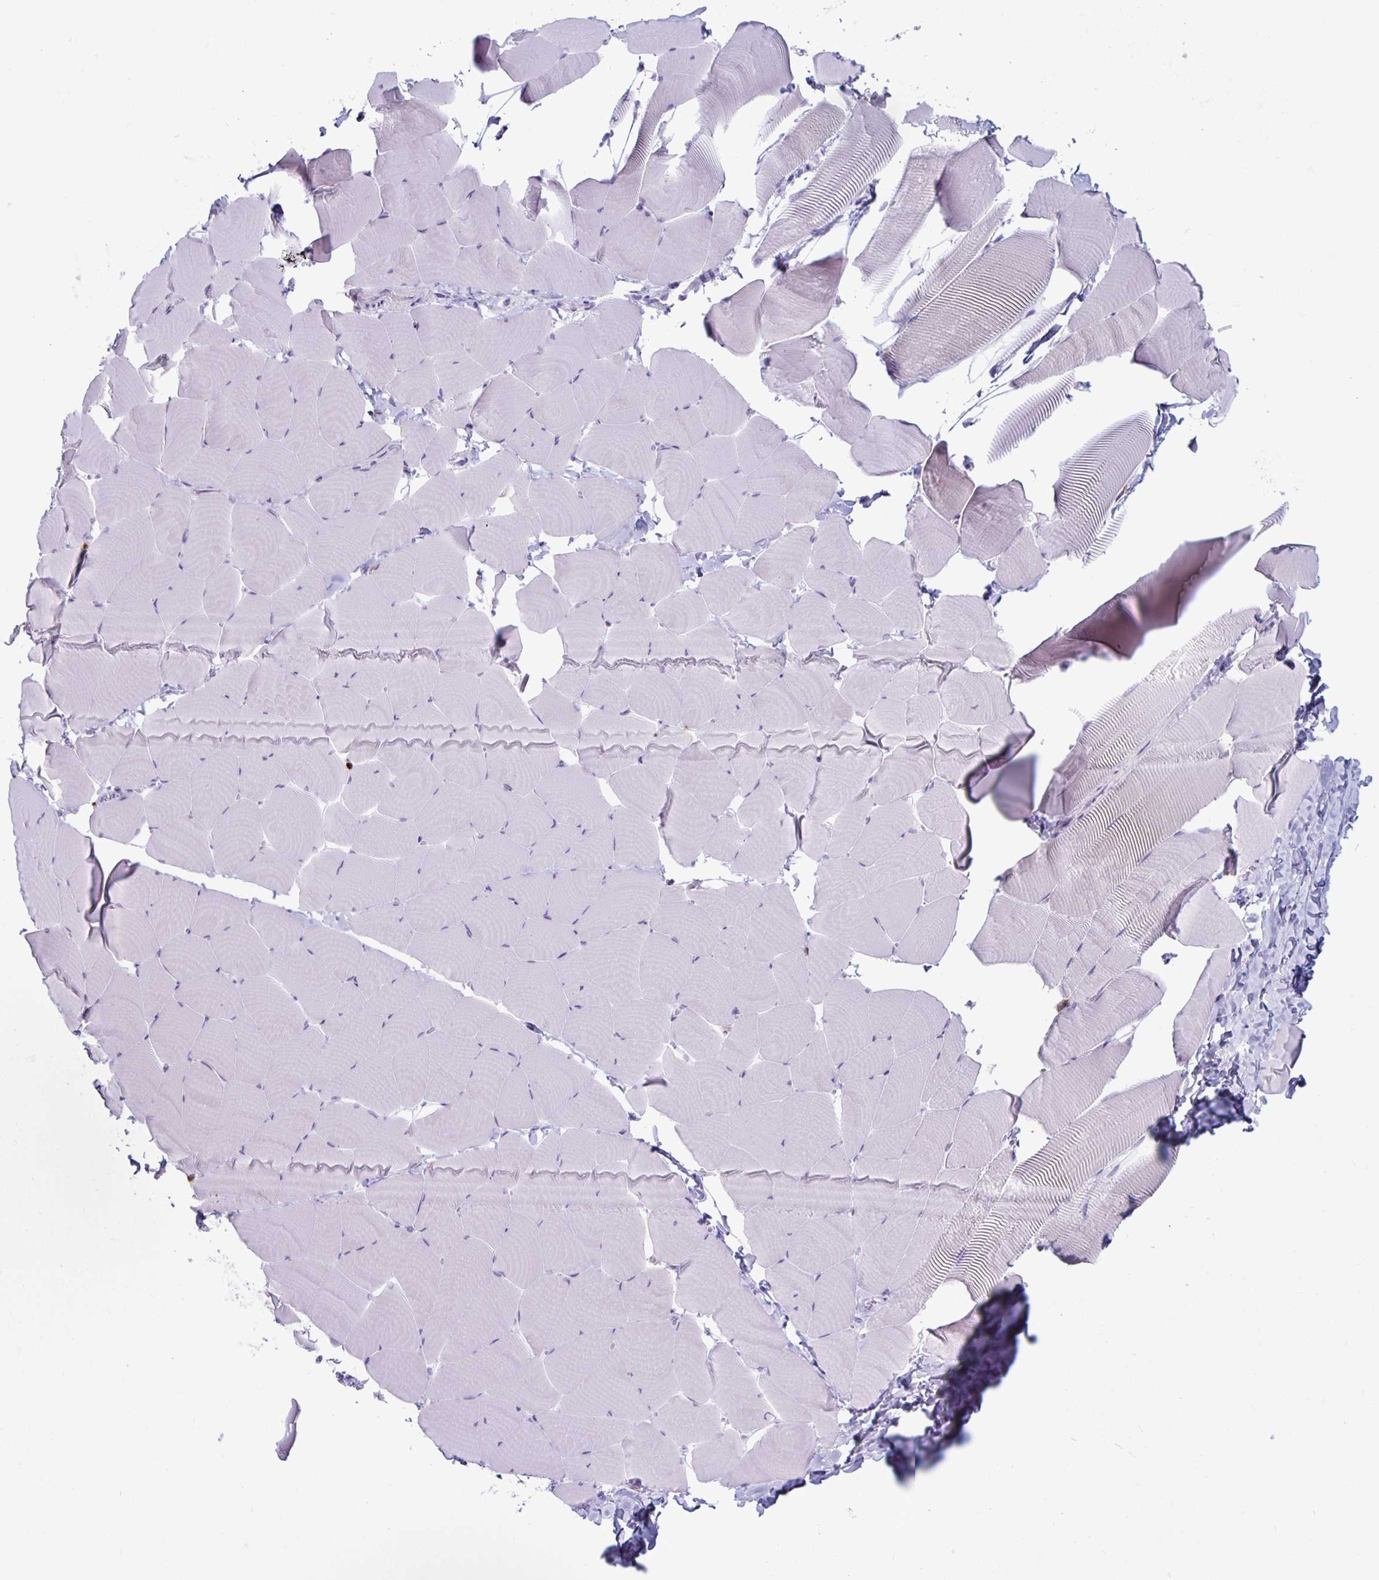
{"staining": {"intensity": "negative", "quantity": "none", "location": "none"}, "tissue": "skeletal muscle", "cell_type": "Myocytes", "image_type": "normal", "snomed": [{"axis": "morphology", "description": "Normal tissue, NOS"}, {"axis": "topography", "description": "Skeletal muscle"}], "caption": "A high-resolution micrograph shows IHC staining of unremarkable skeletal muscle, which shows no significant expression in myocytes.", "gene": "GZMK", "patient": {"sex": "male", "age": 25}}